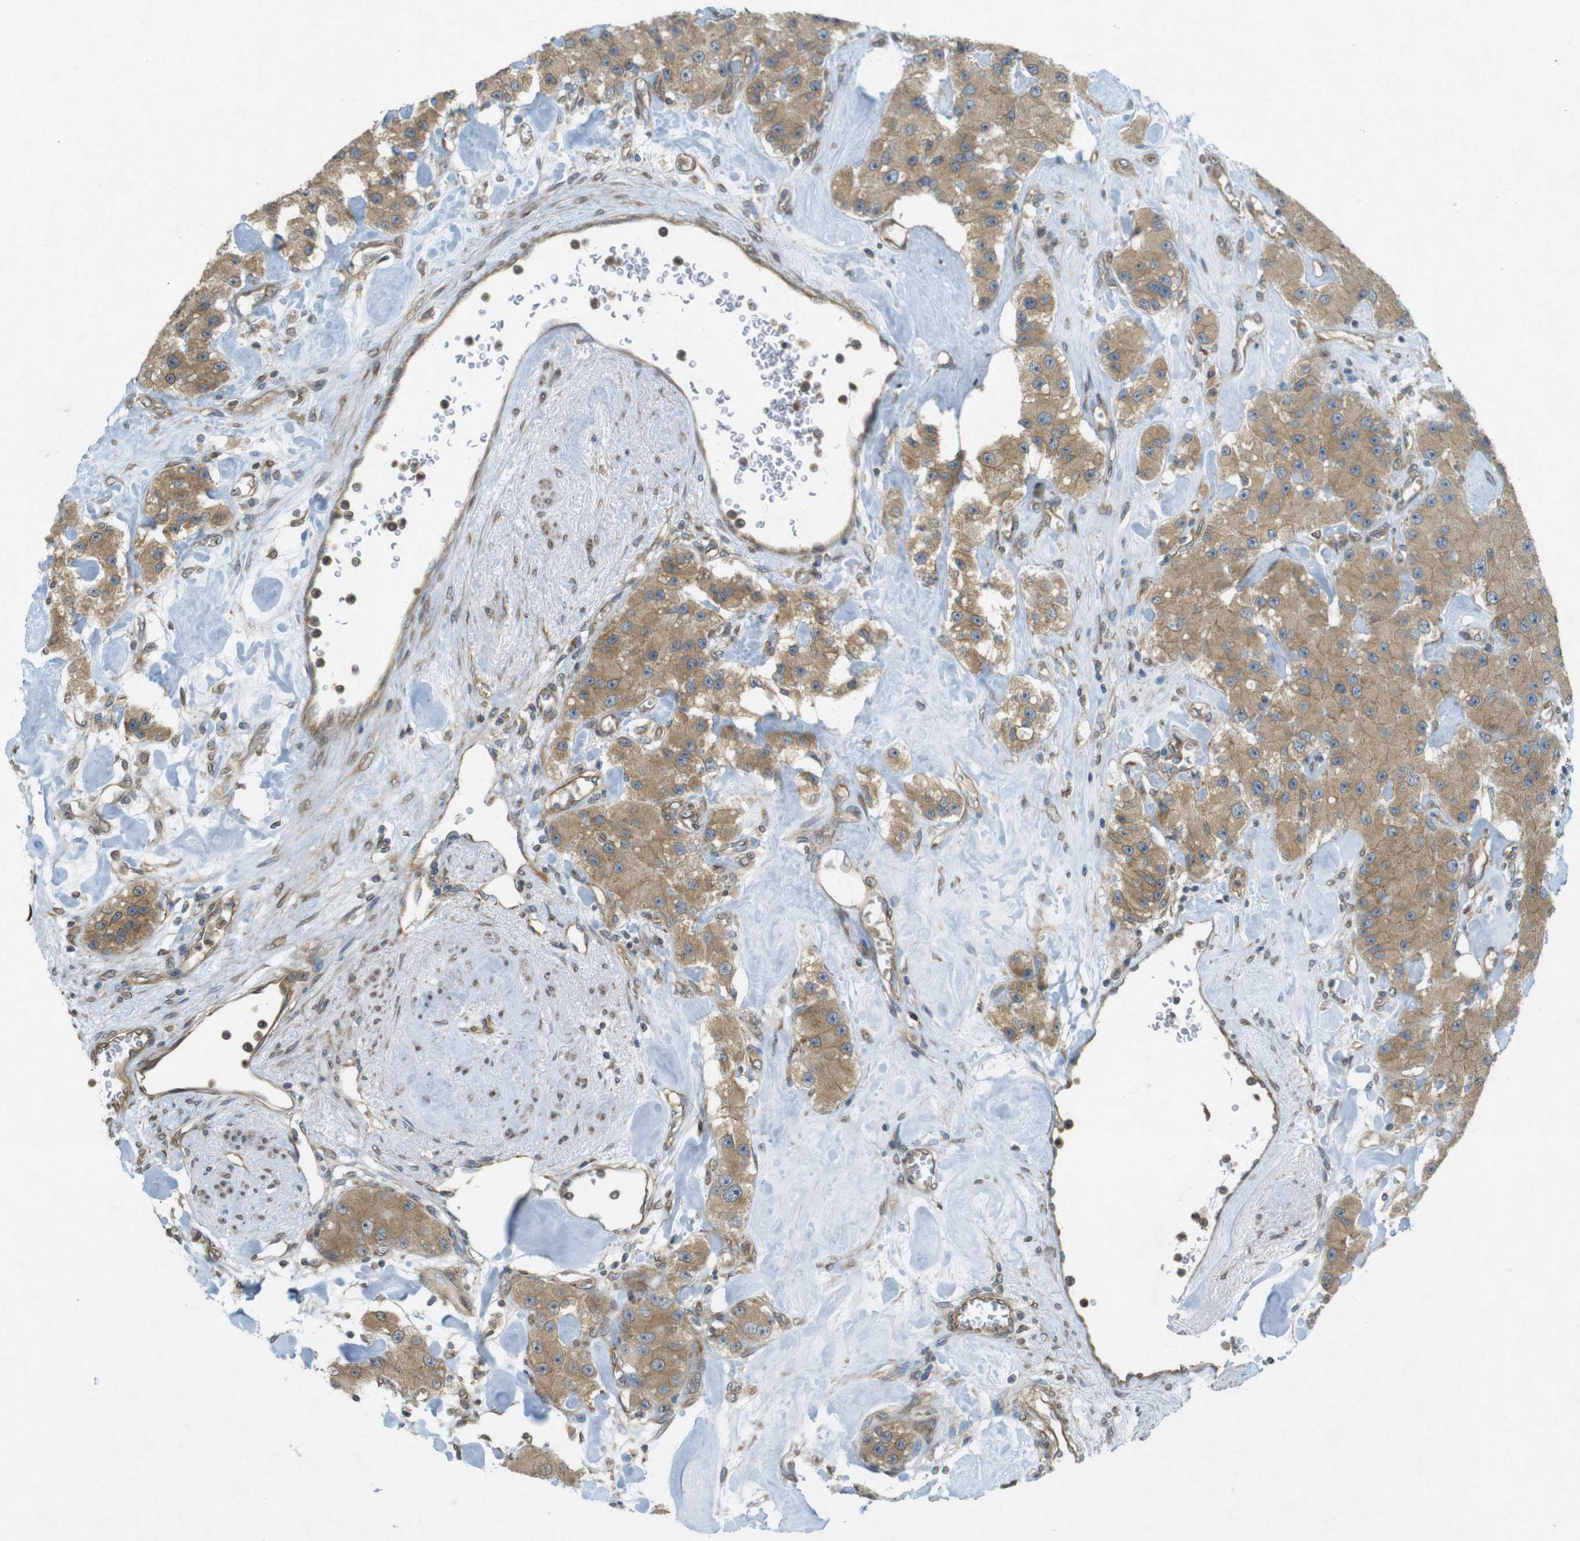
{"staining": {"intensity": "moderate", "quantity": ">75%", "location": "cytoplasmic/membranous"}, "tissue": "carcinoid", "cell_type": "Tumor cells", "image_type": "cancer", "snomed": [{"axis": "morphology", "description": "Carcinoid, malignant, NOS"}, {"axis": "topography", "description": "Pancreas"}], "caption": "Malignant carcinoid stained with a brown dye exhibits moderate cytoplasmic/membranous positive staining in approximately >75% of tumor cells.", "gene": "KIF5B", "patient": {"sex": "male", "age": 41}}